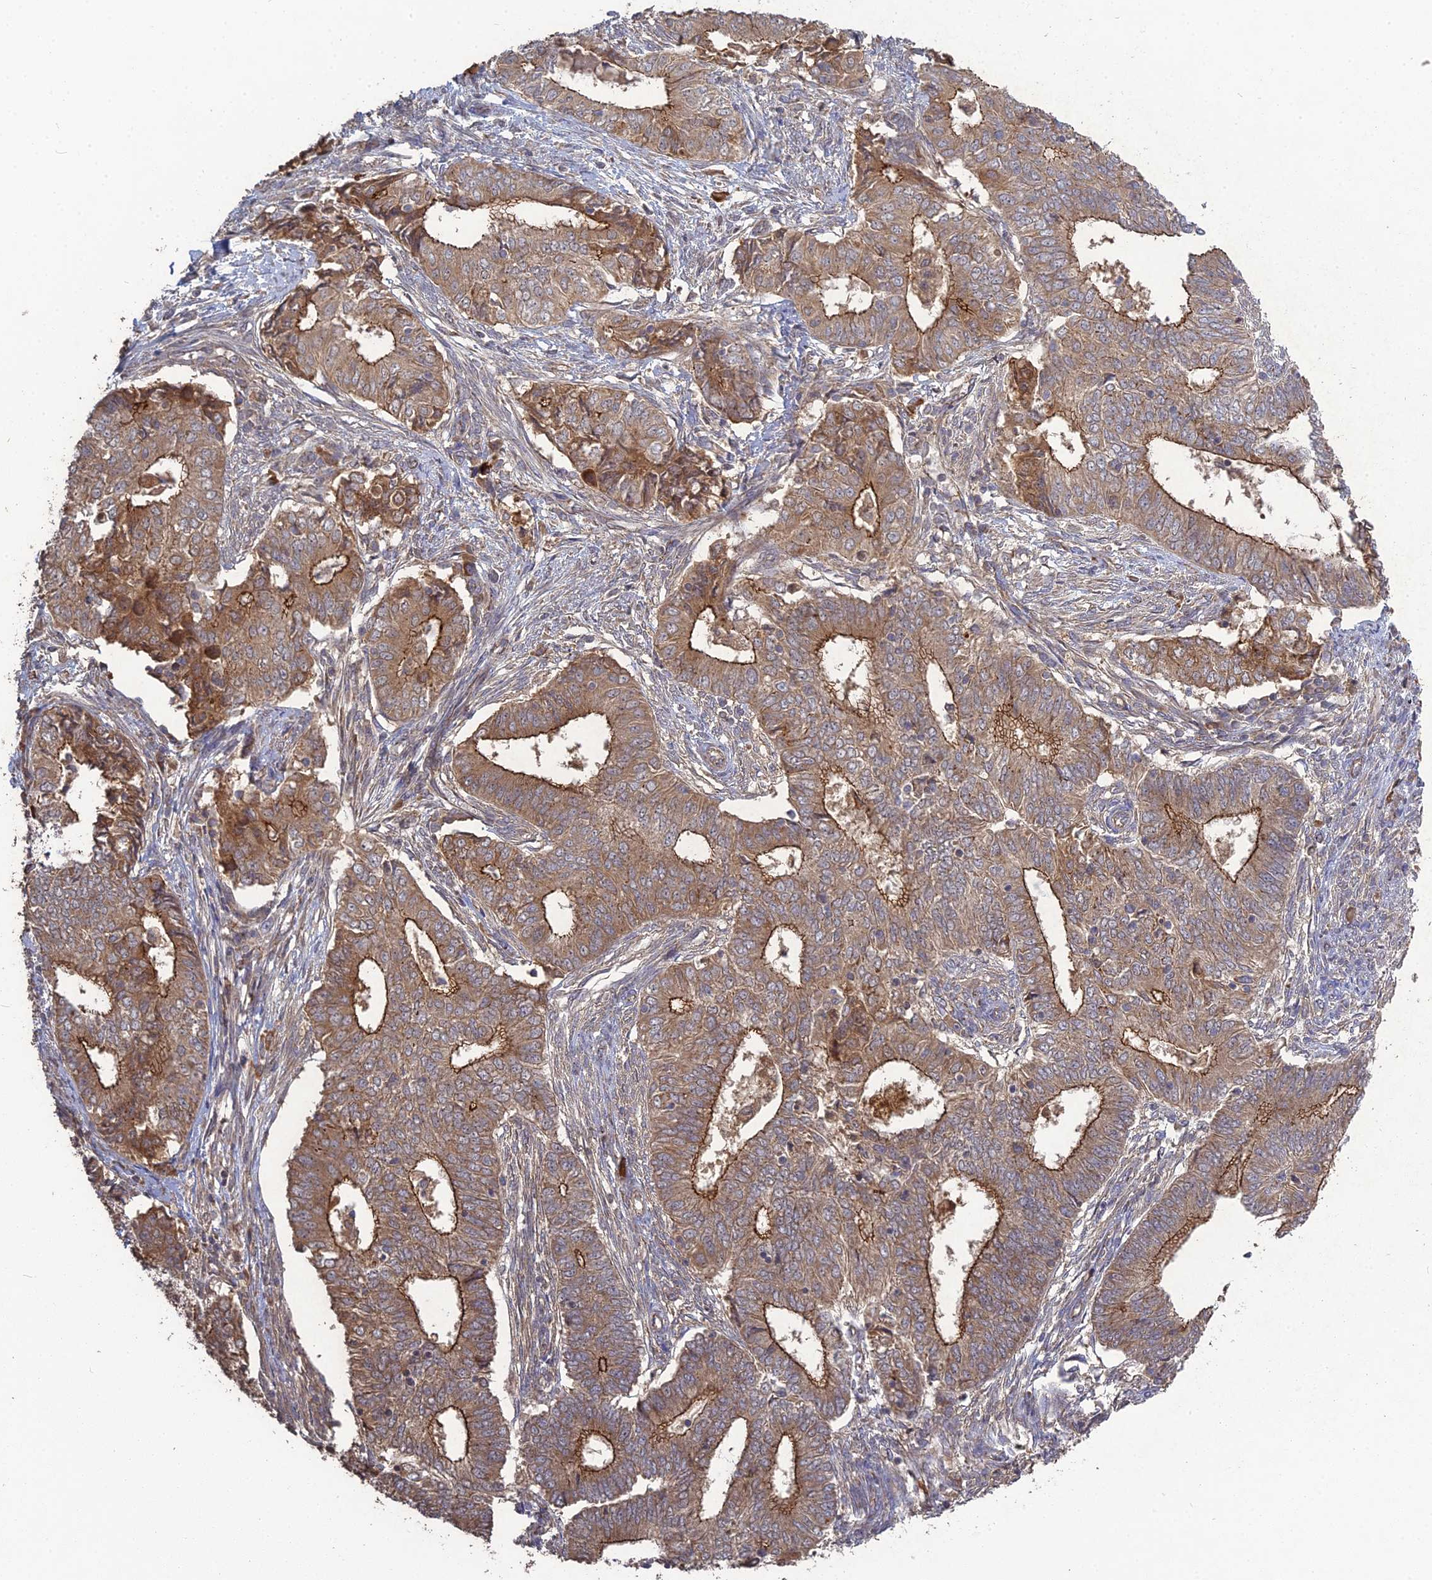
{"staining": {"intensity": "strong", "quantity": "25%-75%", "location": "cytoplasmic/membranous"}, "tissue": "endometrial cancer", "cell_type": "Tumor cells", "image_type": "cancer", "snomed": [{"axis": "morphology", "description": "Adenocarcinoma, NOS"}, {"axis": "topography", "description": "Endometrium"}], "caption": "Endometrial cancer (adenocarcinoma) stained for a protein (brown) shows strong cytoplasmic/membranous positive staining in about 25%-75% of tumor cells.", "gene": "ARHGAP40", "patient": {"sex": "female", "age": 62}}